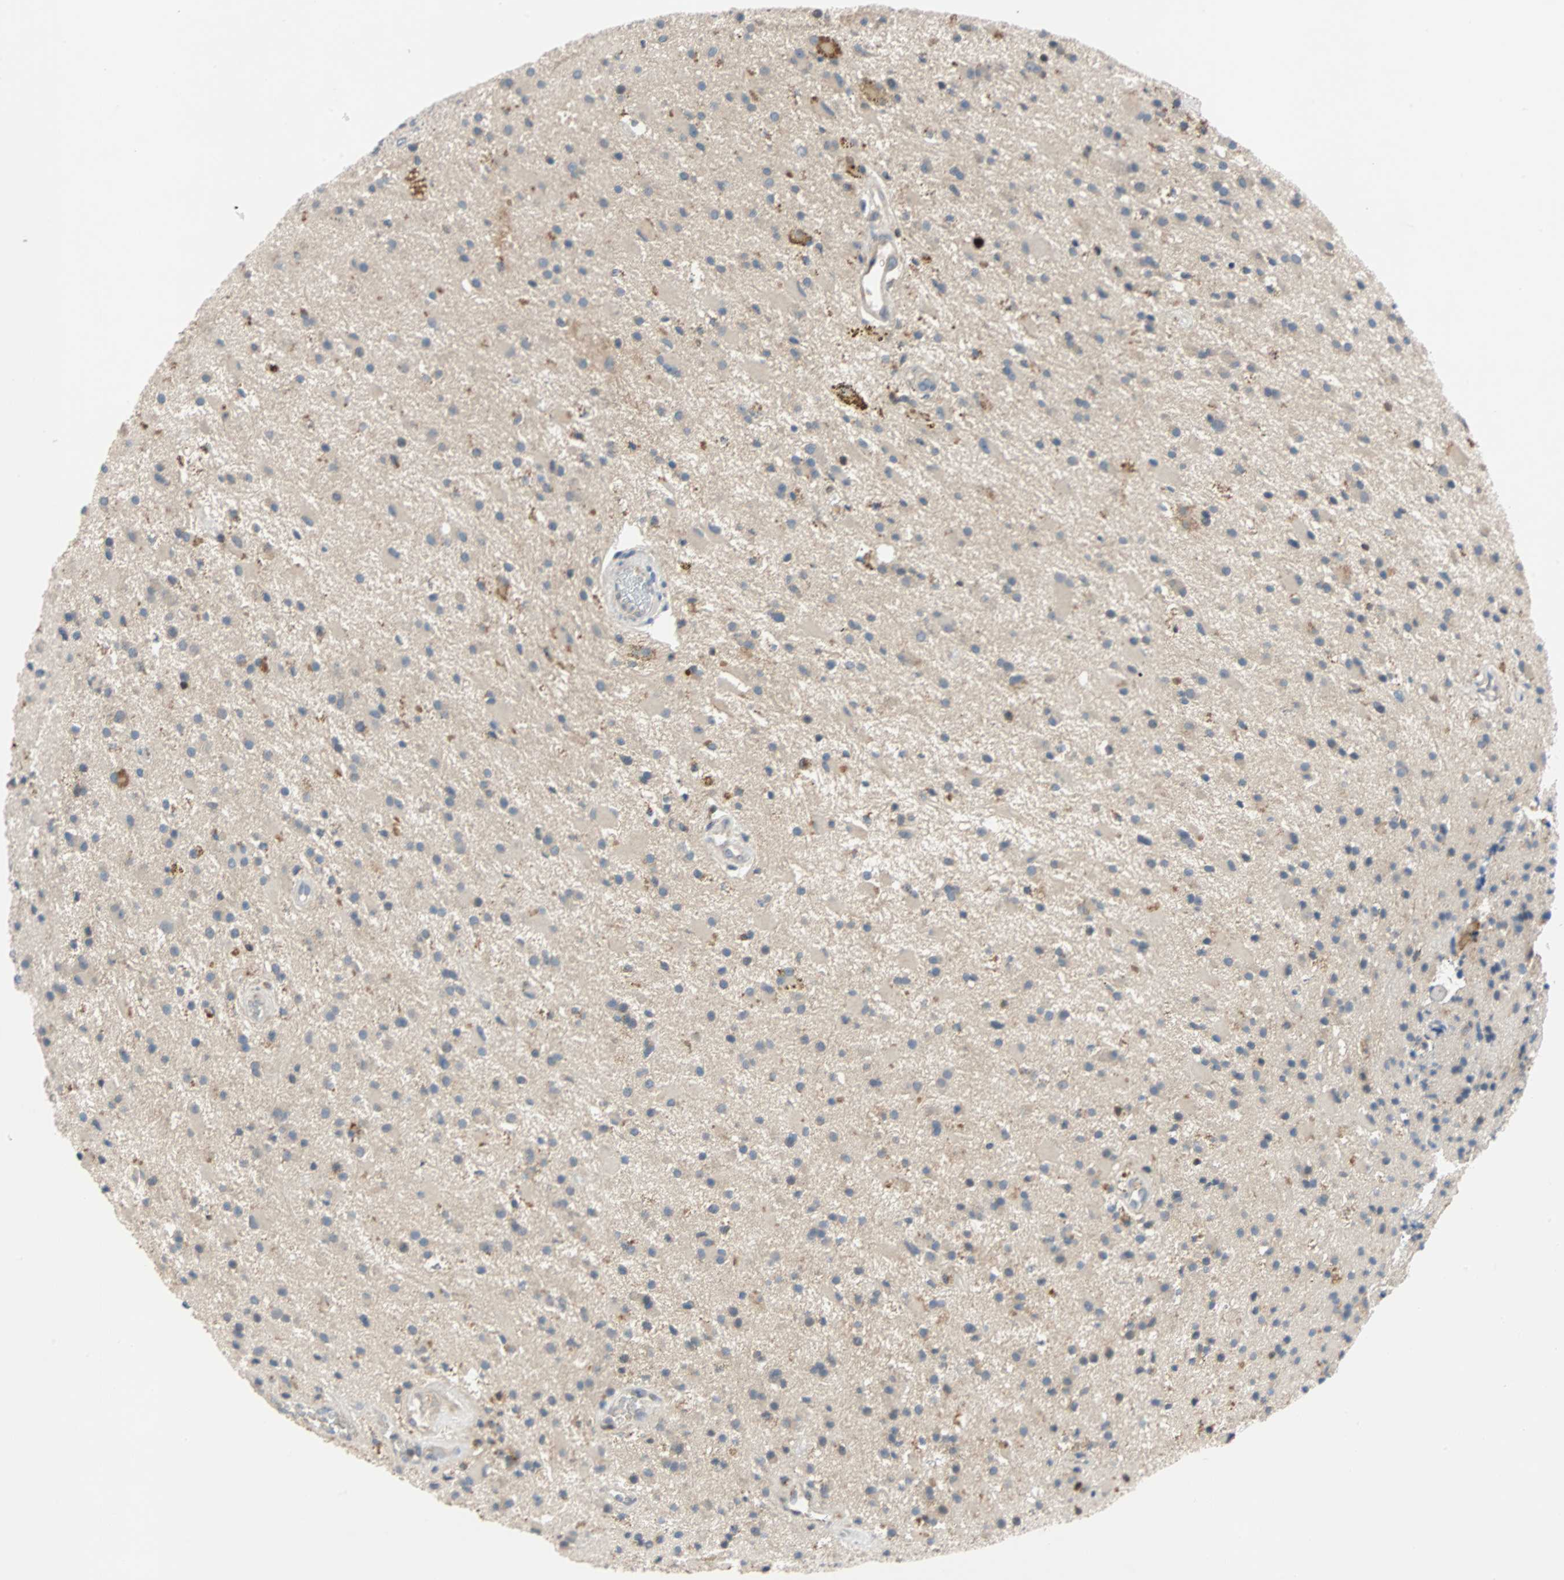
{"staining": {"intensity": "negative", "quantity": "none", "location": "none"}, "tissue": "glioma", "cell_type": "Tumor cells", "image_type": "cancer", "snomed": [{"axis": "morphology", "description": "Glioma, malignant, Low grade"}, {"axis": "topography", "description": "Brain"}], "caption": "IHC histopathology image of neoplastic tissue: human low-grade glioma (malignant) stained with DAB (3,3'-diaminobenzidine) shows no significant protein staining in tumor cells.", "gene": "MAP4K1", "patient": {"sex": "male", "age": 58}}